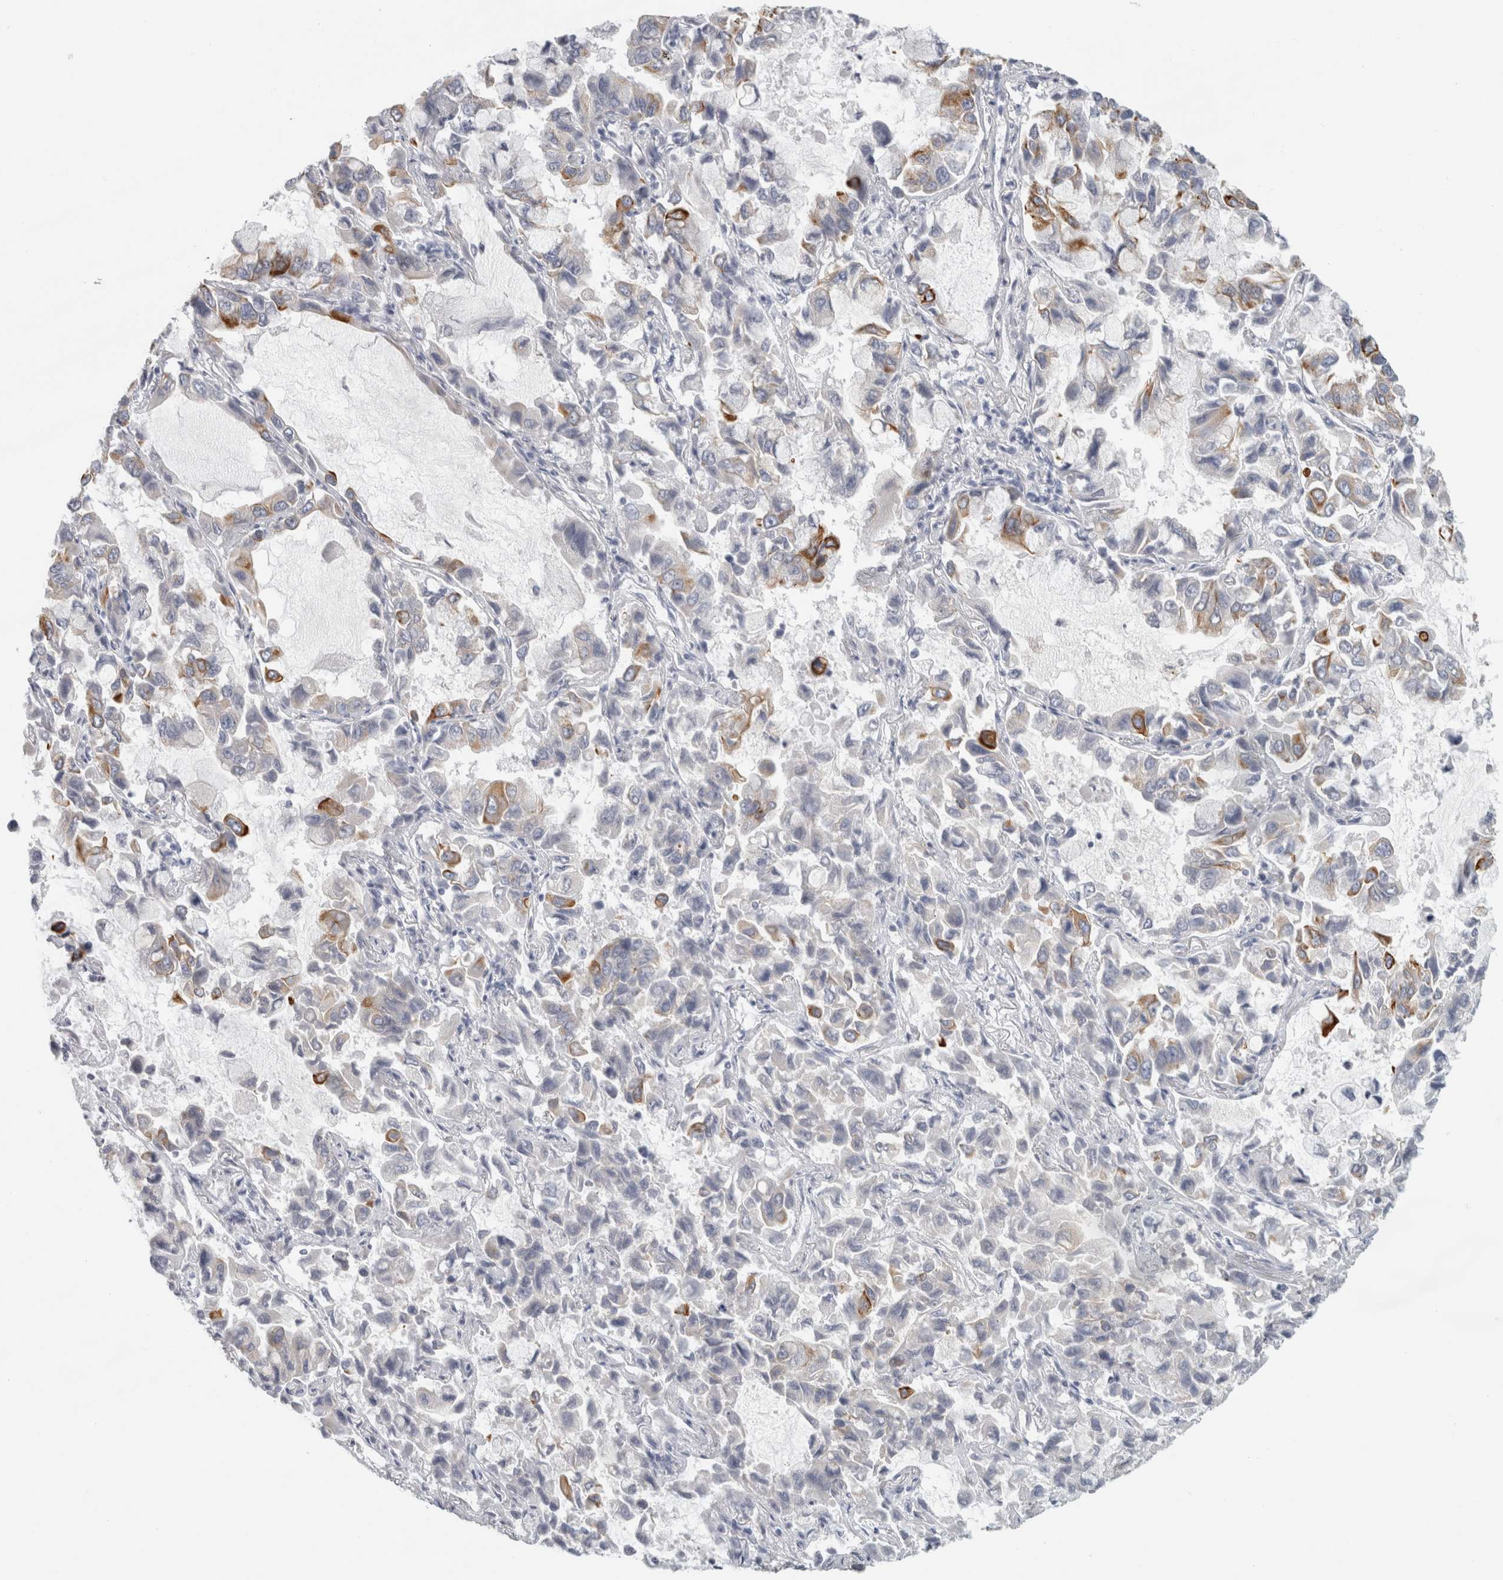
{"staining": {"intensity": "moderate", "quantity": "<25%", "location": "cytoplasmic/membranous"}, "tissue": "lung cancer", "cell_type": "Tumor cells", "image_type": "cancer", "snomed": [{"axis": "morphology", "description": "Adenocarcinoma, NOS"}, {"axis": "topography", "description": "Lung"}], "caption": "This micrograph exhibits IHC staining of human lung adenocarcinoma, with low moderate cytoplasmic/membranous expression in about <25% of tumor cells.", "gene": "SLC28A3", "patient": {"sex": "male", "age": 64}}